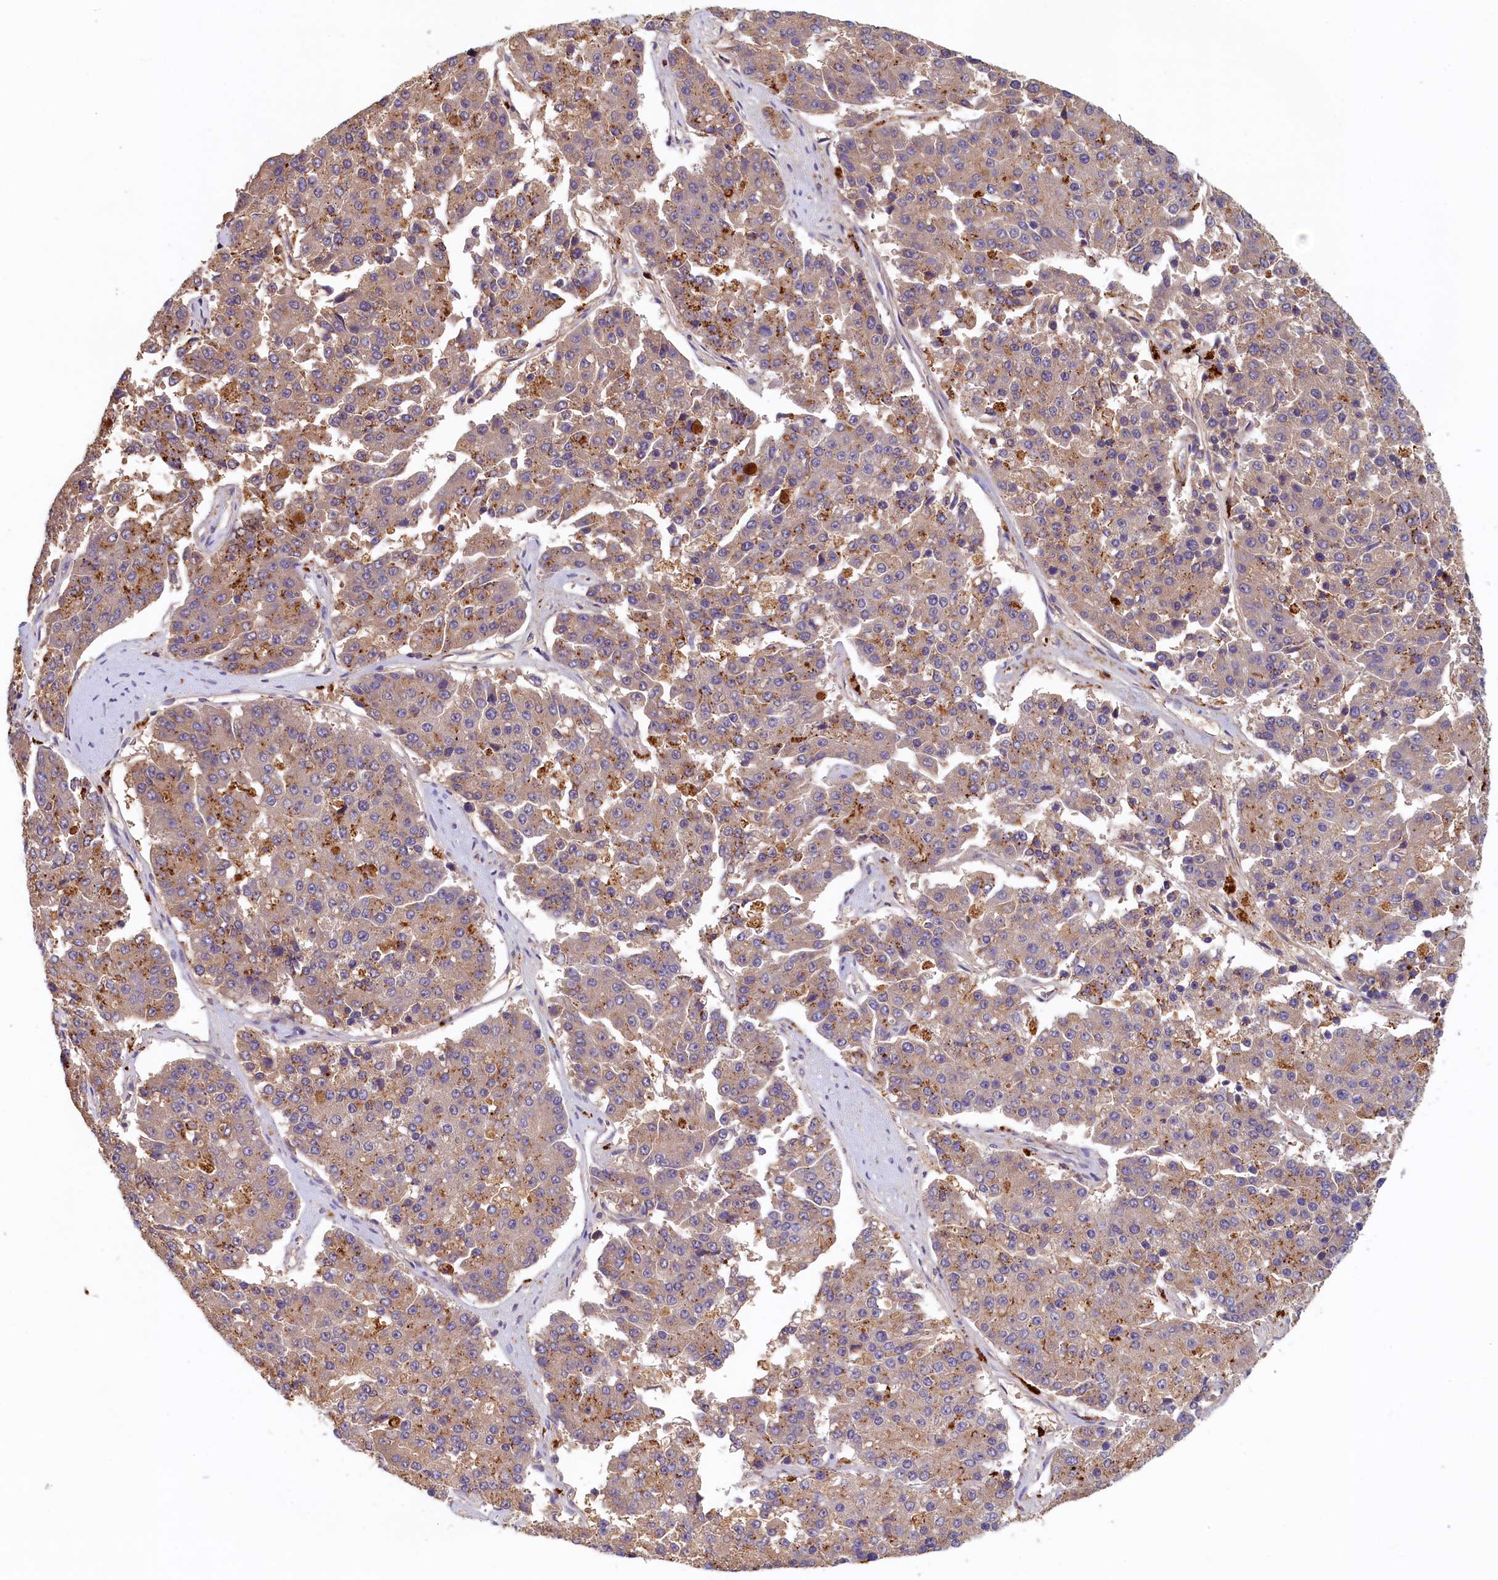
{"staining": {"intensity": "weak", "quantity": ">75%", "location": "cytoplasmic/membranous"}, "tissue": "pancreatic cancer", "cell_type": "Tumor cells", "image_type": "cancer", "snomed": [{"axis": "morphology", "description": "Adenocarcinoma, NOS"}, {"axis": "topography", "description": "Pancreas"}], "caption": "Human pancreatic cancer (adenocarcinoma) stained for a protein (brown) shows weak cytoplasmic/membranous positive staining in about >75% of tumor cells.", "gene": "NUBP2", "patient": {"sex": "male", "age": 50}}